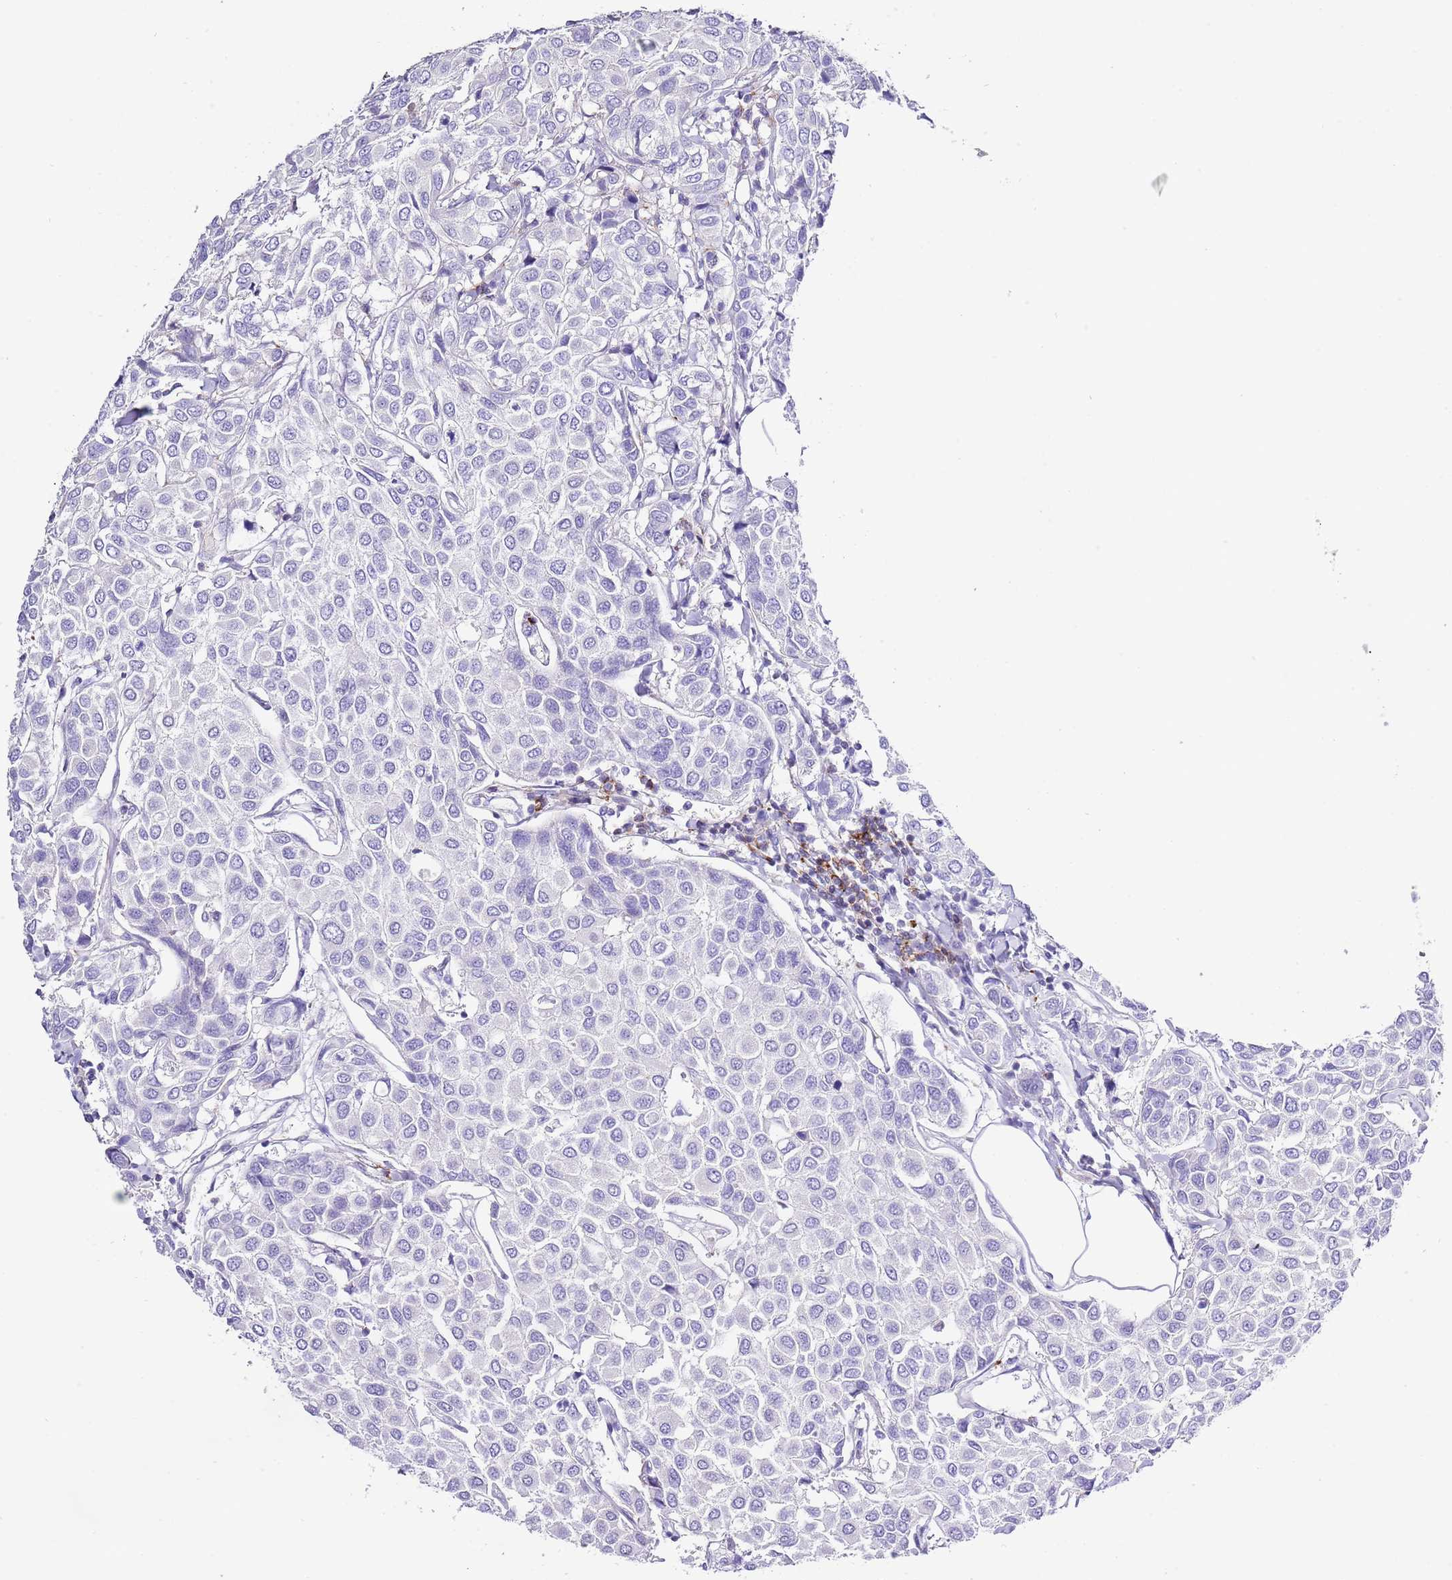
{"staining": {"intensity": "negative", "quantity": "none", "location": "none"}, "tissue": "breast cancer", "cell_type": "Tumor cells", "image_type": "cancer", "snomed": [{"axis": "morphology", "description": "Duct carcinoma"}, {"axis": "topography", "description": "Breast"}], "caption": "There is no significant expression in tumor cells of intraductal carcinoma (breast).", "gene": "ALDH3A1", "patient": {"sex": "female", "age": 55}}